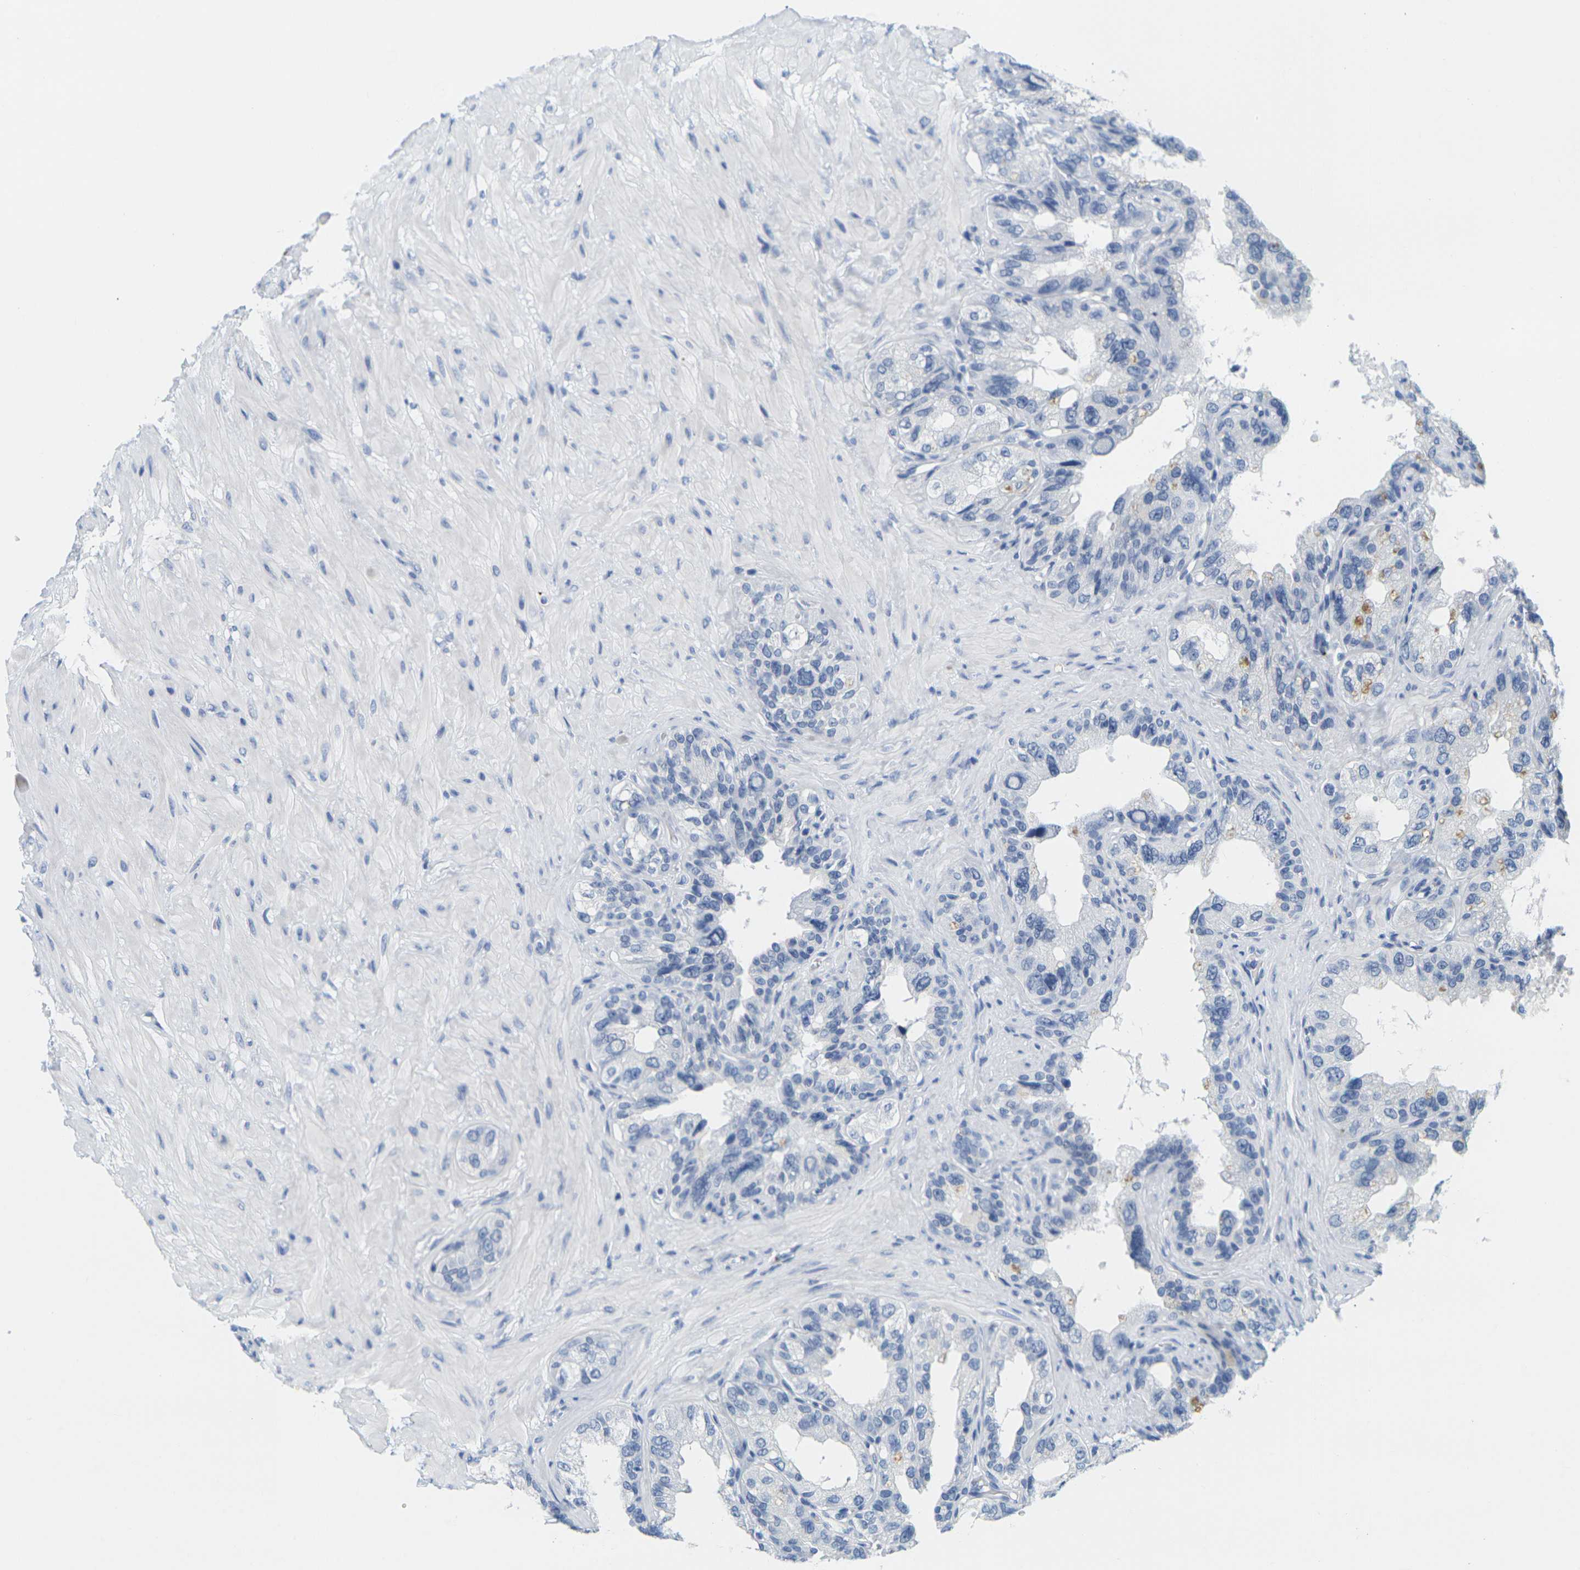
{"staining": {"intensity": "weak", "quantity": "<25%", "location": "cytoplasmic/membranous"}, "tissue": "seminal vesicle", "cell_type": "Glandular cells", "image_type": "normal", "snomed": [{"axis": "morphology", "description": "Normal tissue, NOS"}, {"axis": "topography", "description": "Seminal veicle"}], "caption": "This is an immunohistochemistry (IHC) photomicrograph of benign human seminal vesicle. There is no expression in glandular cells.", "gene": "HLA", "patient": {"sex": "male", "age": 68}}